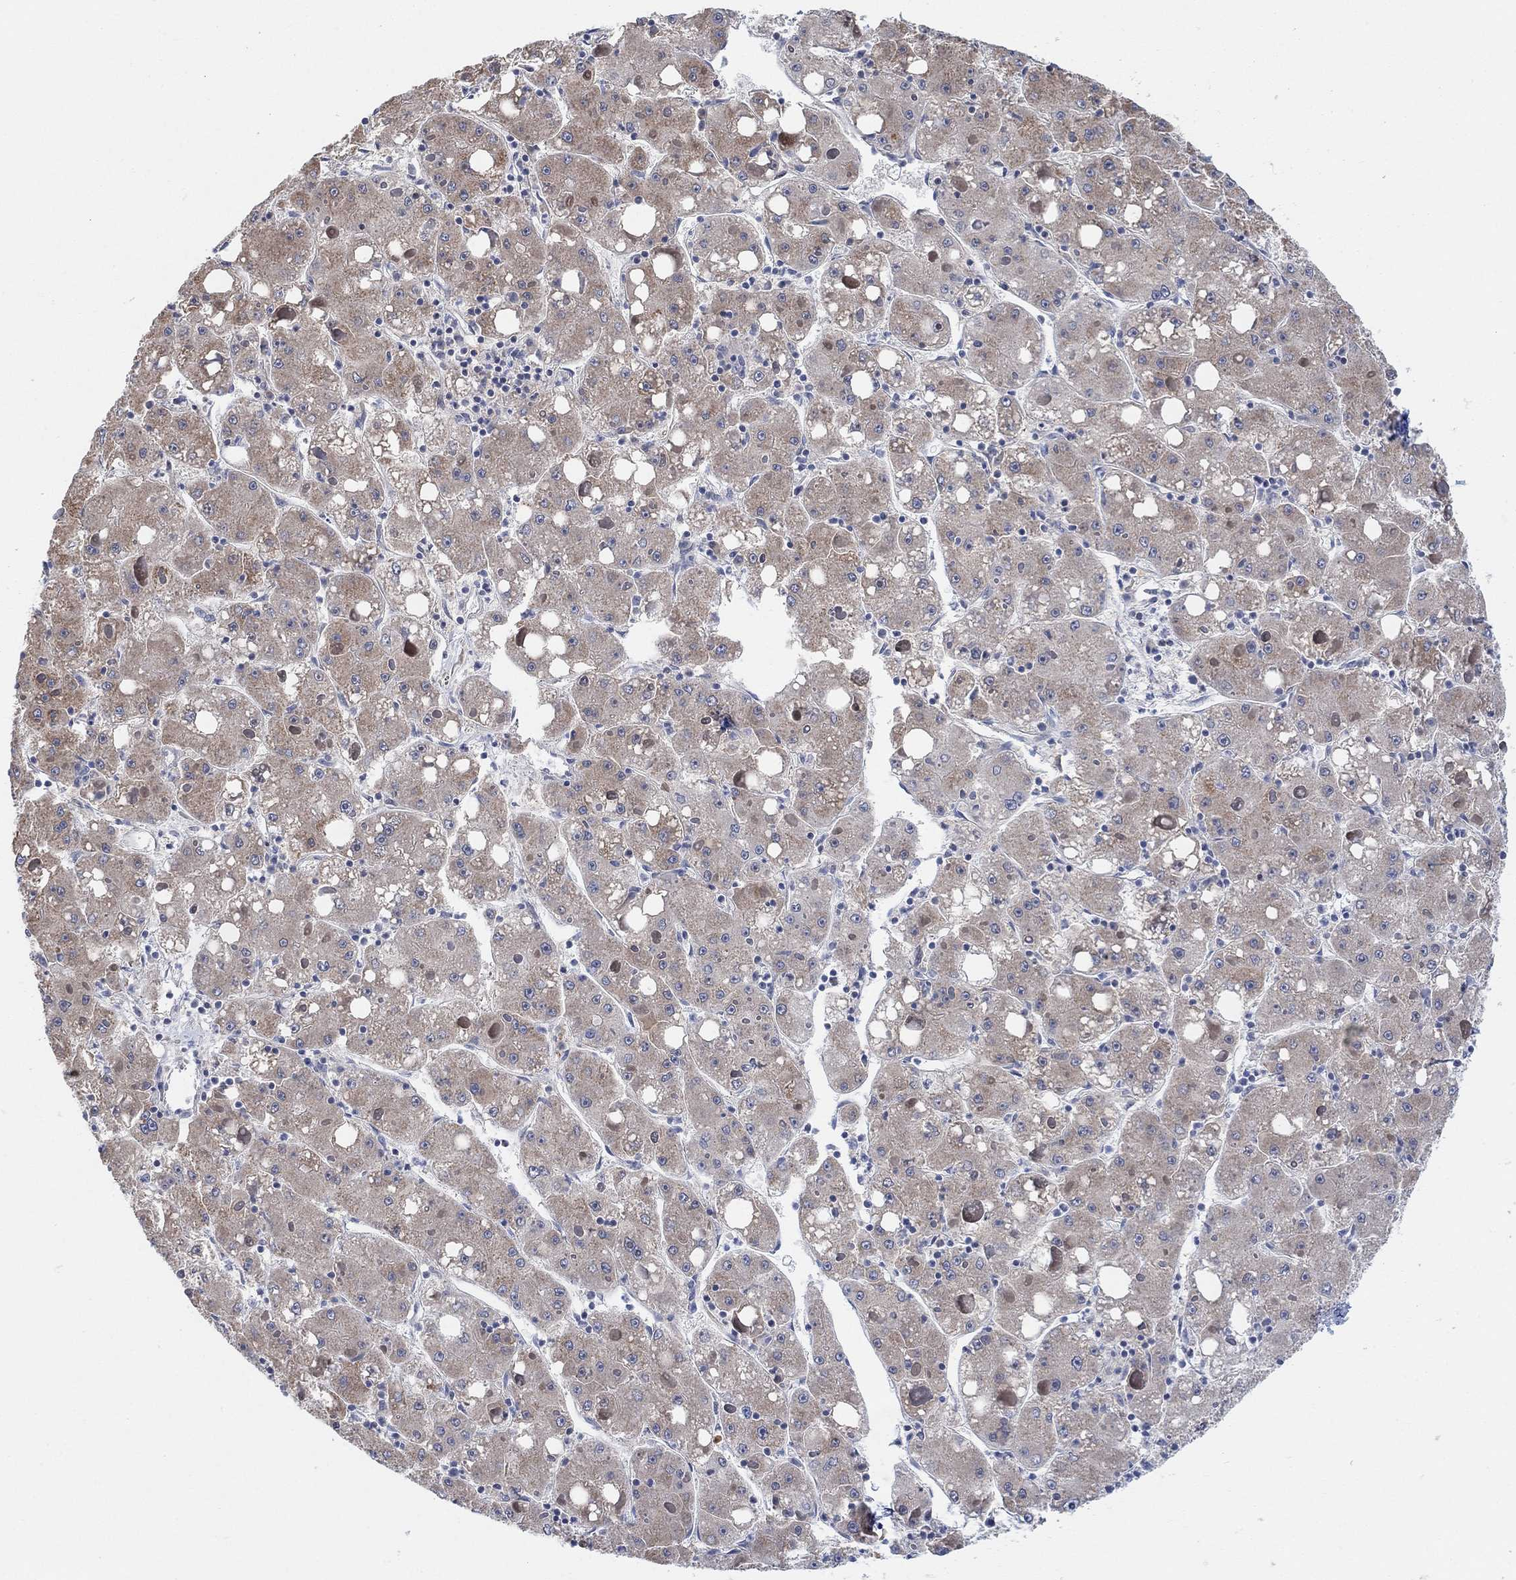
{"staining": {"intensity": "moderate", "quantity": "<25%", "location": "cytoplasmic/membranous"}, "tissue": "liver cancer", "cell_type": "Tumor cells", "image_type": "cancer", "snomed": [{"axis": "morphology", "description": "Carcinoma, Hepatocellular, NOS"}, {"axis": "topography", "description": "Liver"}], "caption": "Immunohistochemistry micrograph of neoplastic tissue: liver cancer (hepatocellular carcinoma) stained using immunohistochemistry demonstrates low levels of moderate protein expression localized specifically in the cytoplasmic/membranous of tumor cells, appearing as a cytoplasmic/membranous brown color.", "gene": "CNTF", "patient": {"sex": "male", "age": 73}}